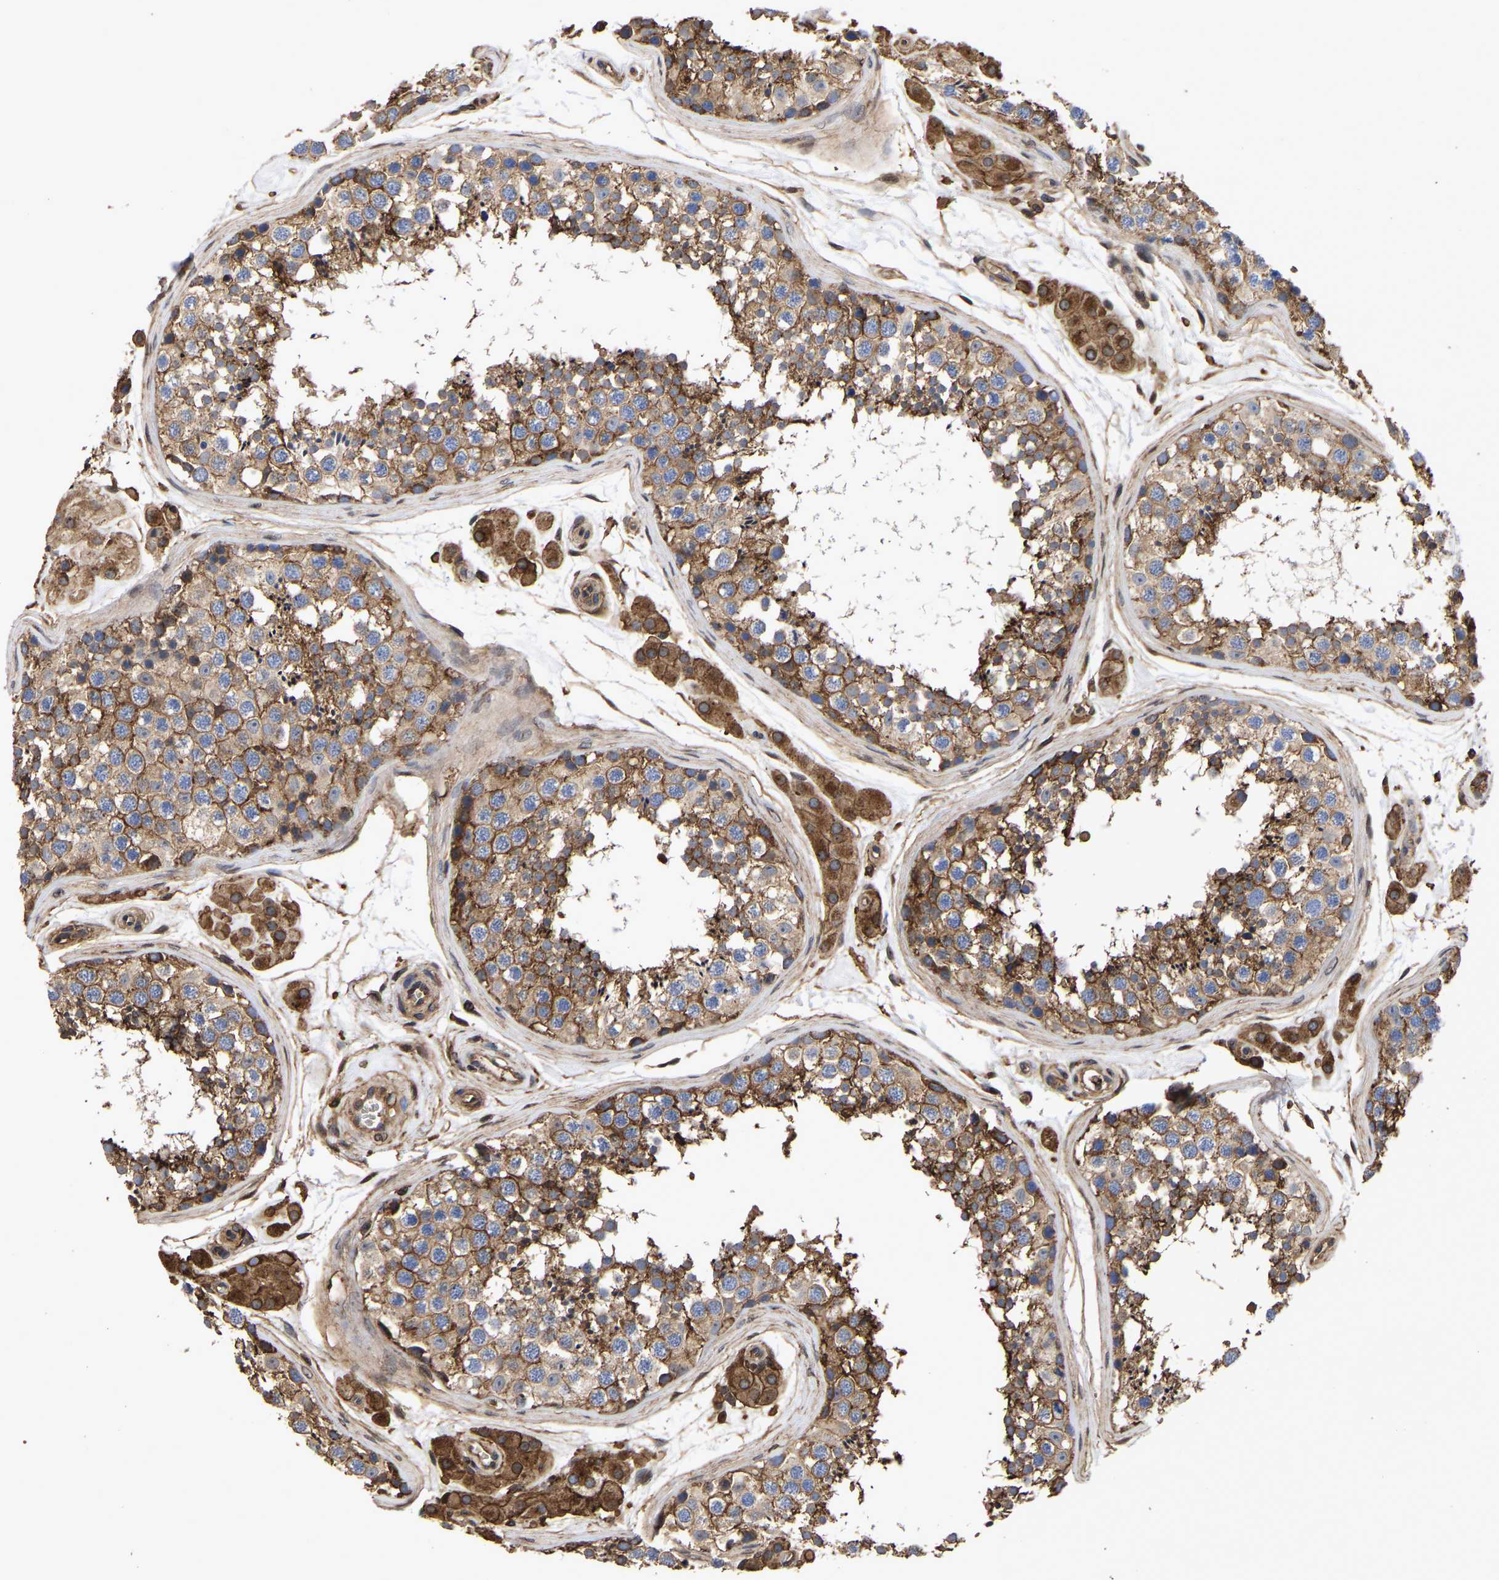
{"staining": {"intensity": "moderate", "quantity": ">75%", "location": "cytoplasmic/membranous"}, "tissue": "testis", "cell_type": "Cells in seminiferous ducts", "image_type": "normal", "snomed": [{"axis": "morphology", "description": "Normal tissue, NOS"}, {"axis": "topography", "description": "Testis"}], "caption": "Immunohistochemistry (IHC) of unremarkable testis exhibits medium levels of moderate cytoplasmic/membranous expression in about >75% of cells in seminiferous ducts. Nuclei are stained in blue.", "gene": "LIF", "patient": {"sex": "male", "age": 56}}